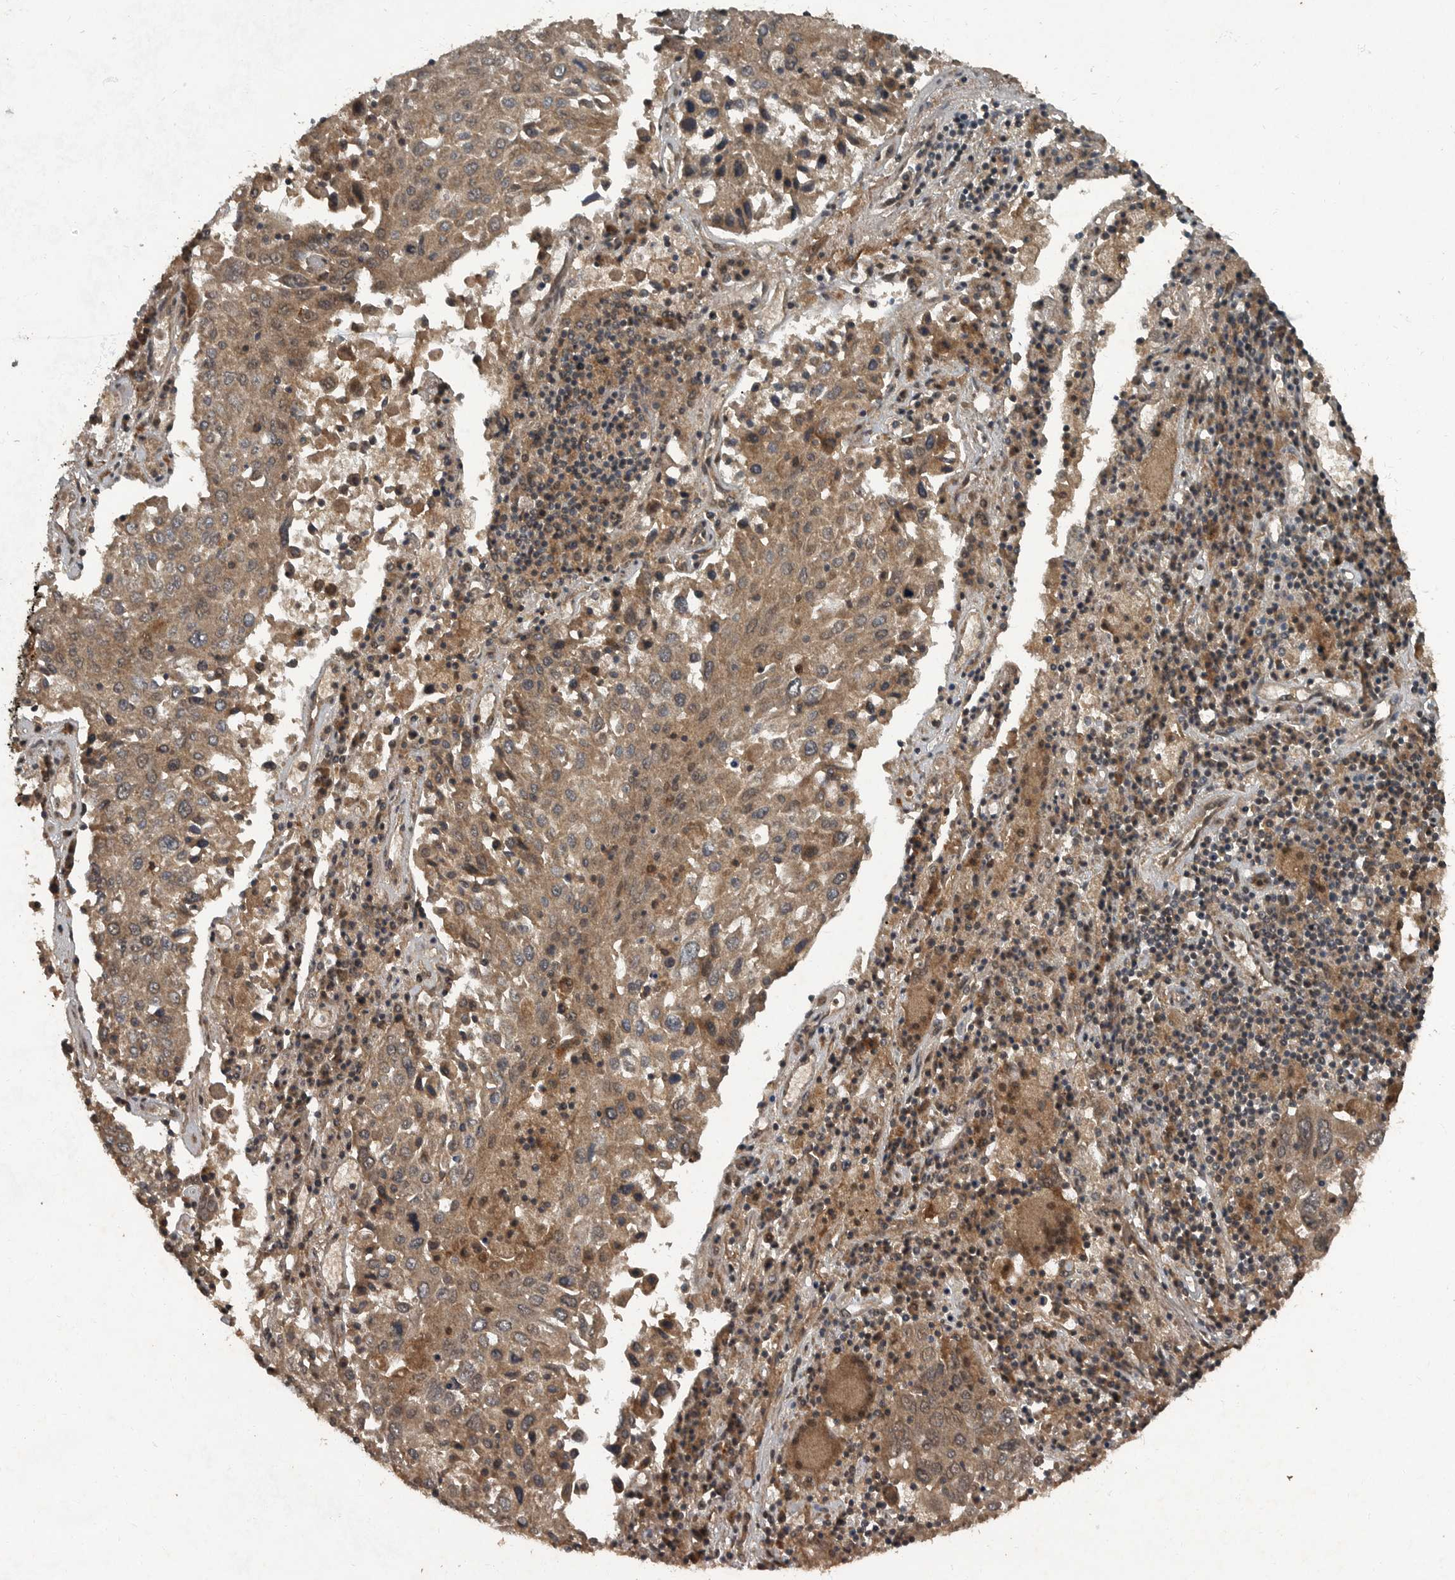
{"staining": {"intensity": "moderate", "quantity": ">75%", "location": "cytoplasmic/membranous,nuclear"}, "tissue": "lung cancer", "cell_type": "Tumor cells", "image_type": "cancer", "snomed": [{"axis": "morphology", "description": "Squamous cell carcinoma, NOS"}, {"axis": "topography", "description": "Lung"}], "caption": "Human squamous cell carcinoma (lung) stained for a protein (brown) exhibits moderate cytoplasmic/membranous and nuclear positive expression in about >75% of tumor cells.", "gene": "FOXO1", "patient": {"sex": "male", "age": 65}}